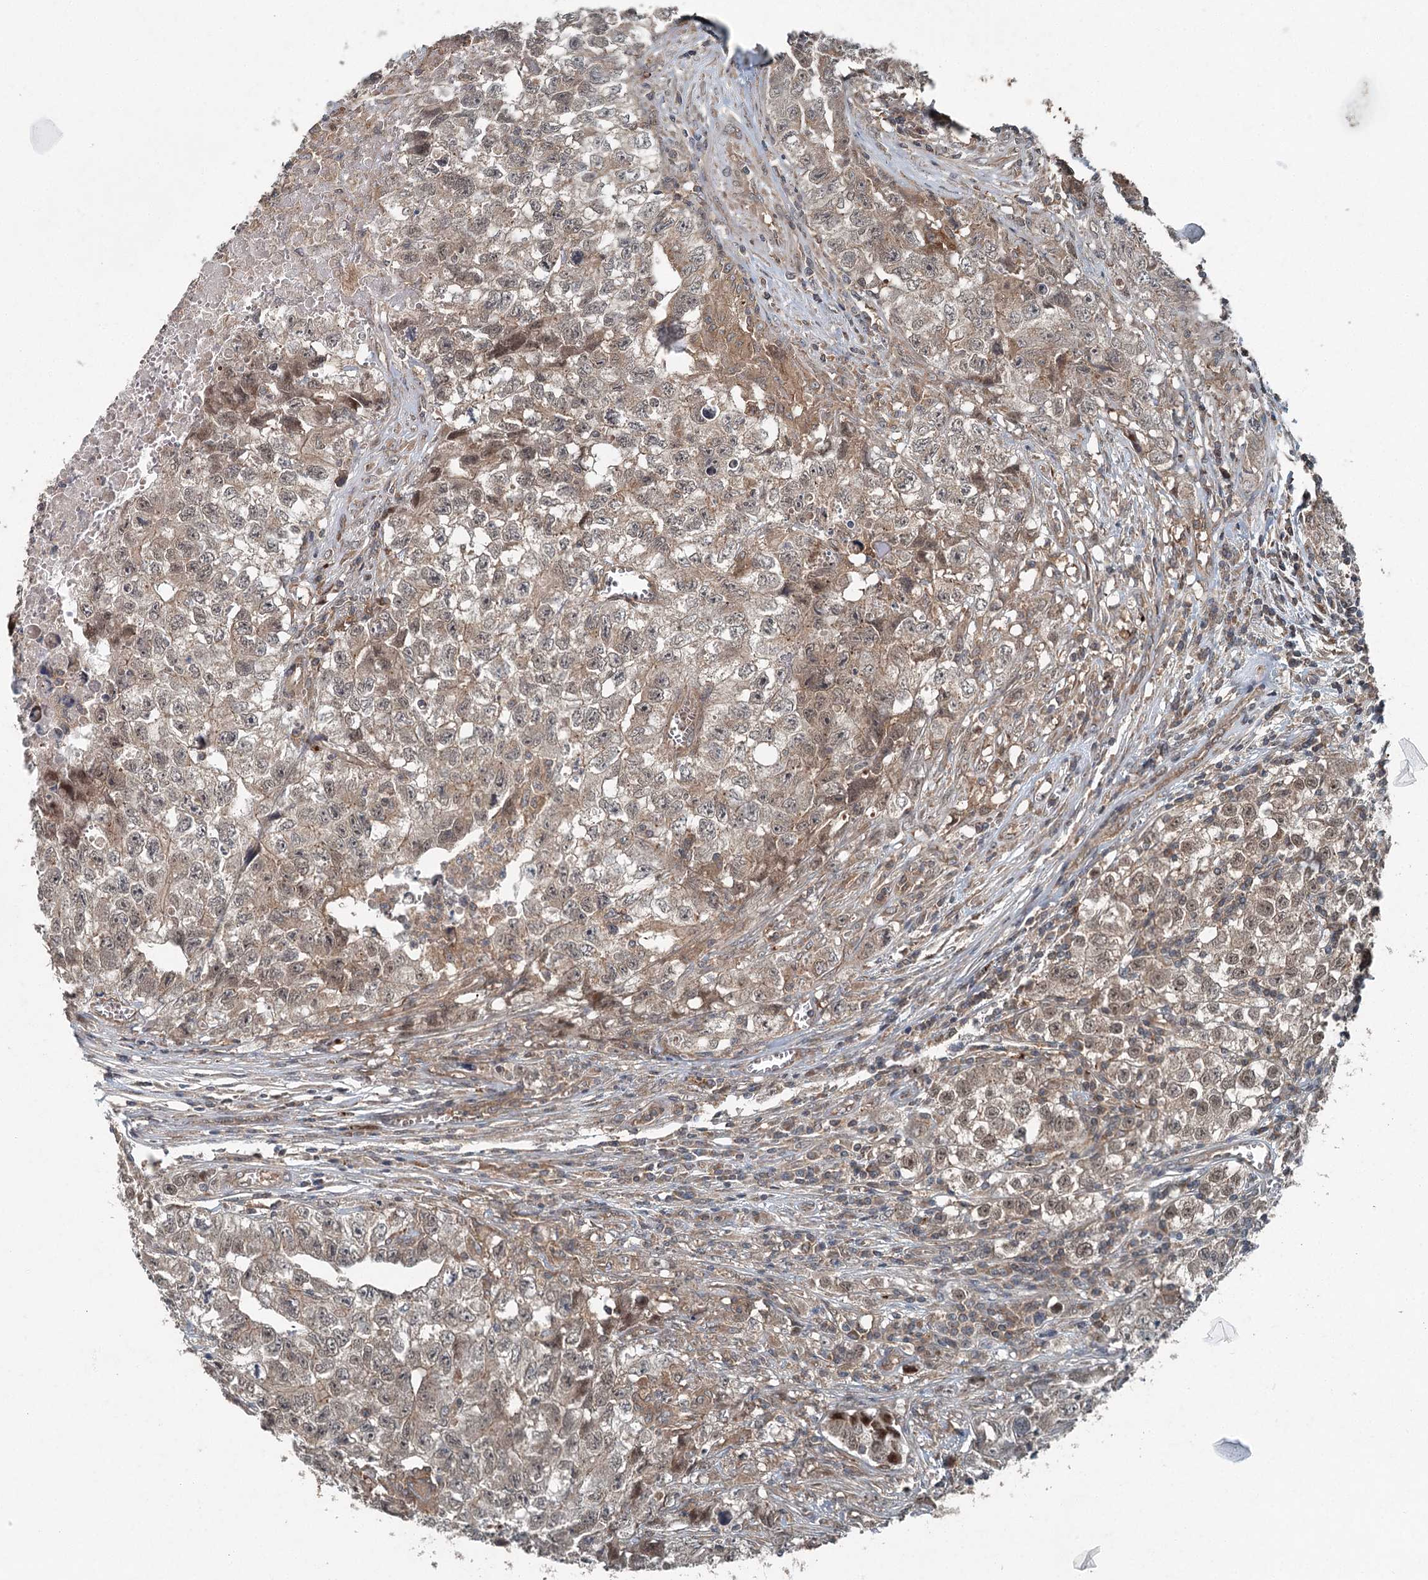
{"staining": {"intensity": "weak", "quantity": "<25%", "location": "cytoplasmic/membranous"}, "tissue": "testis cancer", "cell_type": "Tumor cells", "image_type": "cancer", "snomed": [{"axis": "morphology", "description": "Seminoma, NOS"}, {"axis": "morphology", "description": "Carcinoma, Embryonal, NOS"}, {"axis": "topography", "description": "Testis"}], "caption": "Testis cancer (seminoma) was stained to show a protein in brown. There is no significant positivity in tumor cells.", "gene": "SKIC3", "patient": {"sex": "male", "age": 43}}